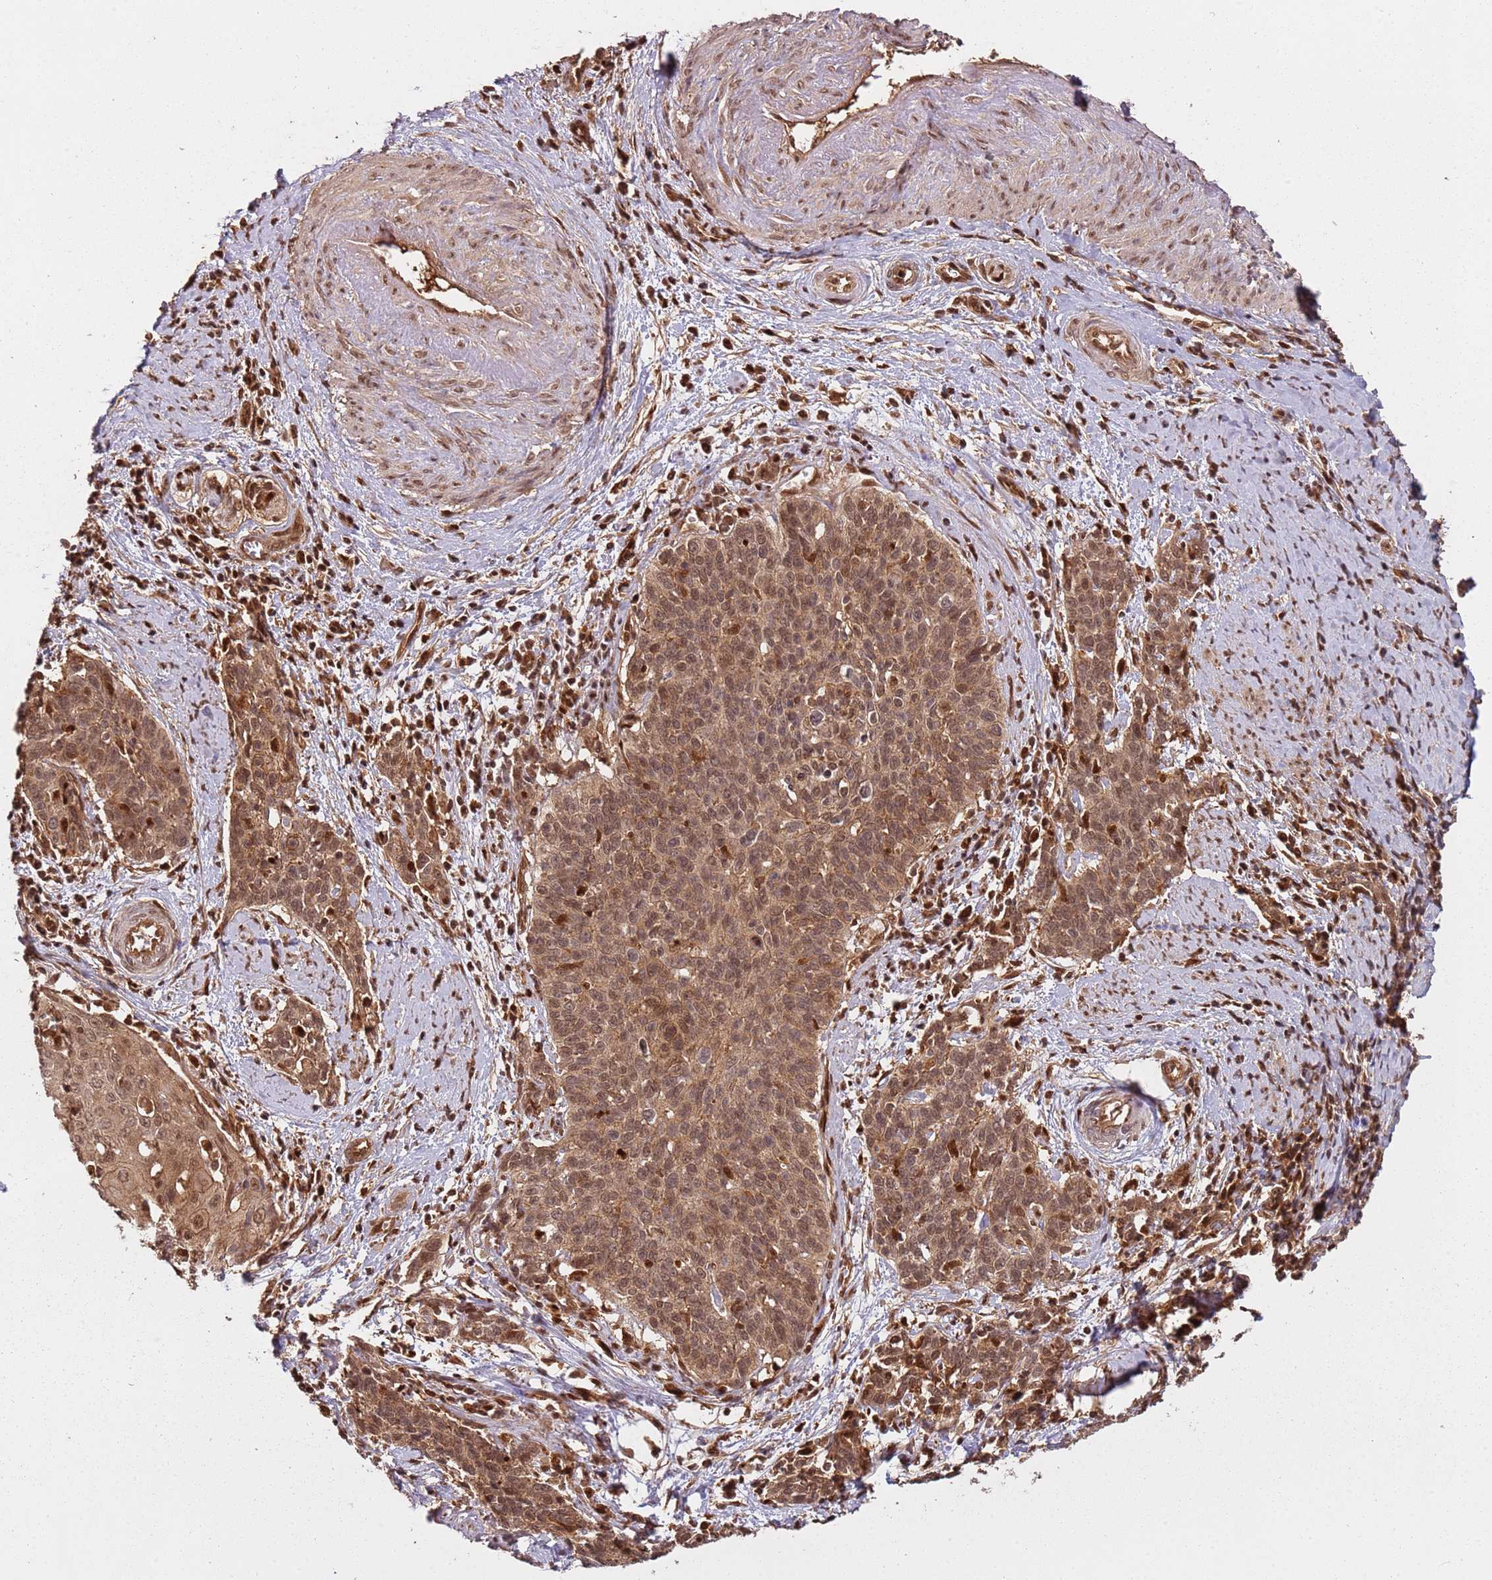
{"staining": {"intensity": "moderate", "quantity": ">75%", "location": "cytoplasmic/membranous,nuclear"}, "tissue": "cervical cancer", "cell_type": "Tumor cells", "image_type": "cancer", "snomed": [{"axis": "morphology", "description": "Squamous cell carcinoma, NOS"}, {"axis": "topography", "description": "Cervix"}], "caption": "Protein analysis of cervical cancer (squamous cell carcinoma) tissue displays moderate cytoplasmic/membranous and nuclear staining in approximately >75% of tumor cells.", "gene": "PGLS", "patient": {"sex": "female", "age": 39}}